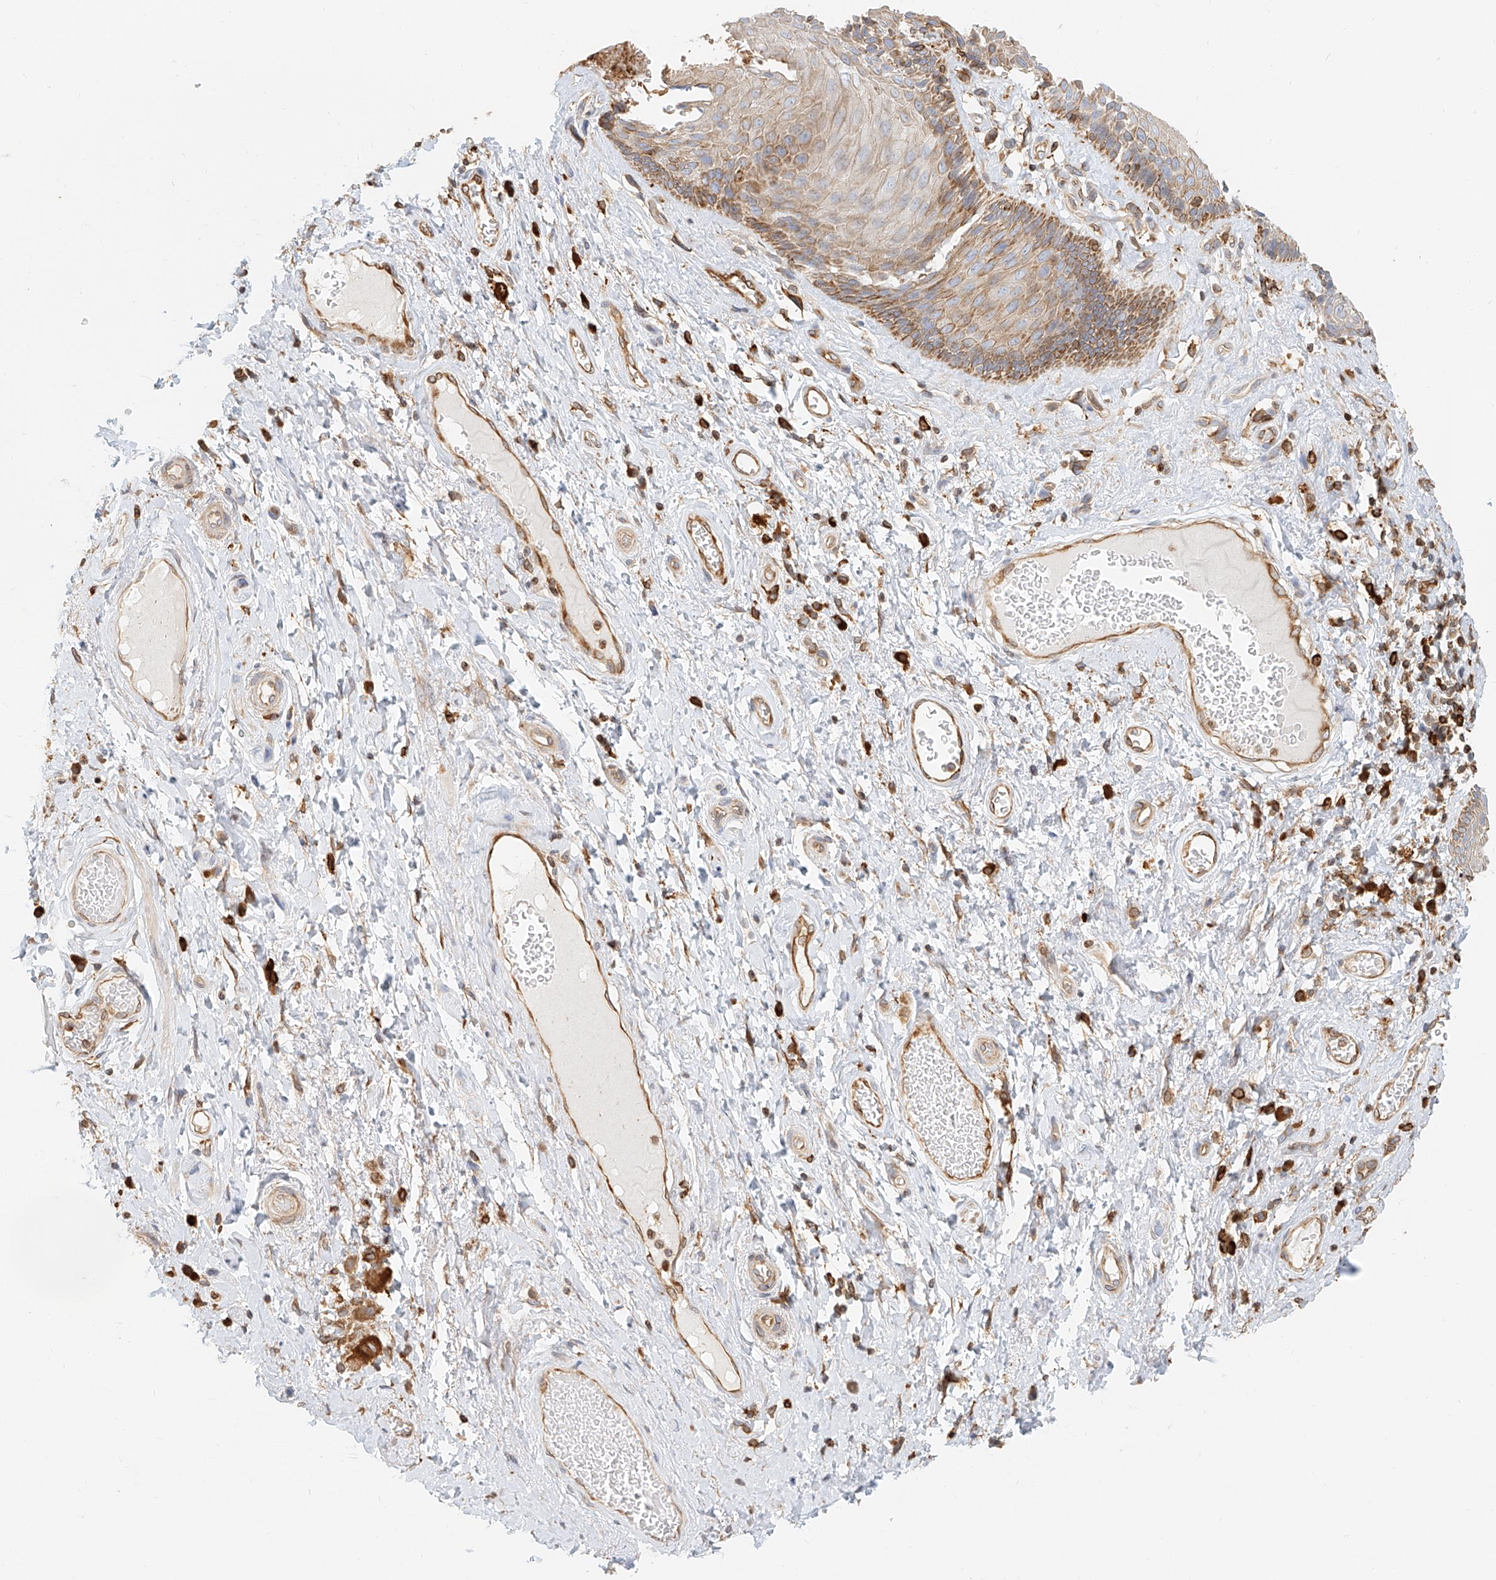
{"staining": {"intensity": "moderate", "quantity": "25%-75%", "location": "cytoplasmic/membranous"}, "tissue": "skin", "cell_type": "Epidermal cells", "image_type": "normal", "snomed": [{"axis": "morphology", "description": "Normal tissue, NOS"}, {"axis": "topography", "description": "Anal"}], "caption": "Protein expression analysis of normal human skin reveals moderate cytoplasmic/membranous expression in about 25%-75% of epidermal cells. Nuclei are stained in blue.", "gene": "DHRS7", "patient": {"sex": "male", "age": 69}}